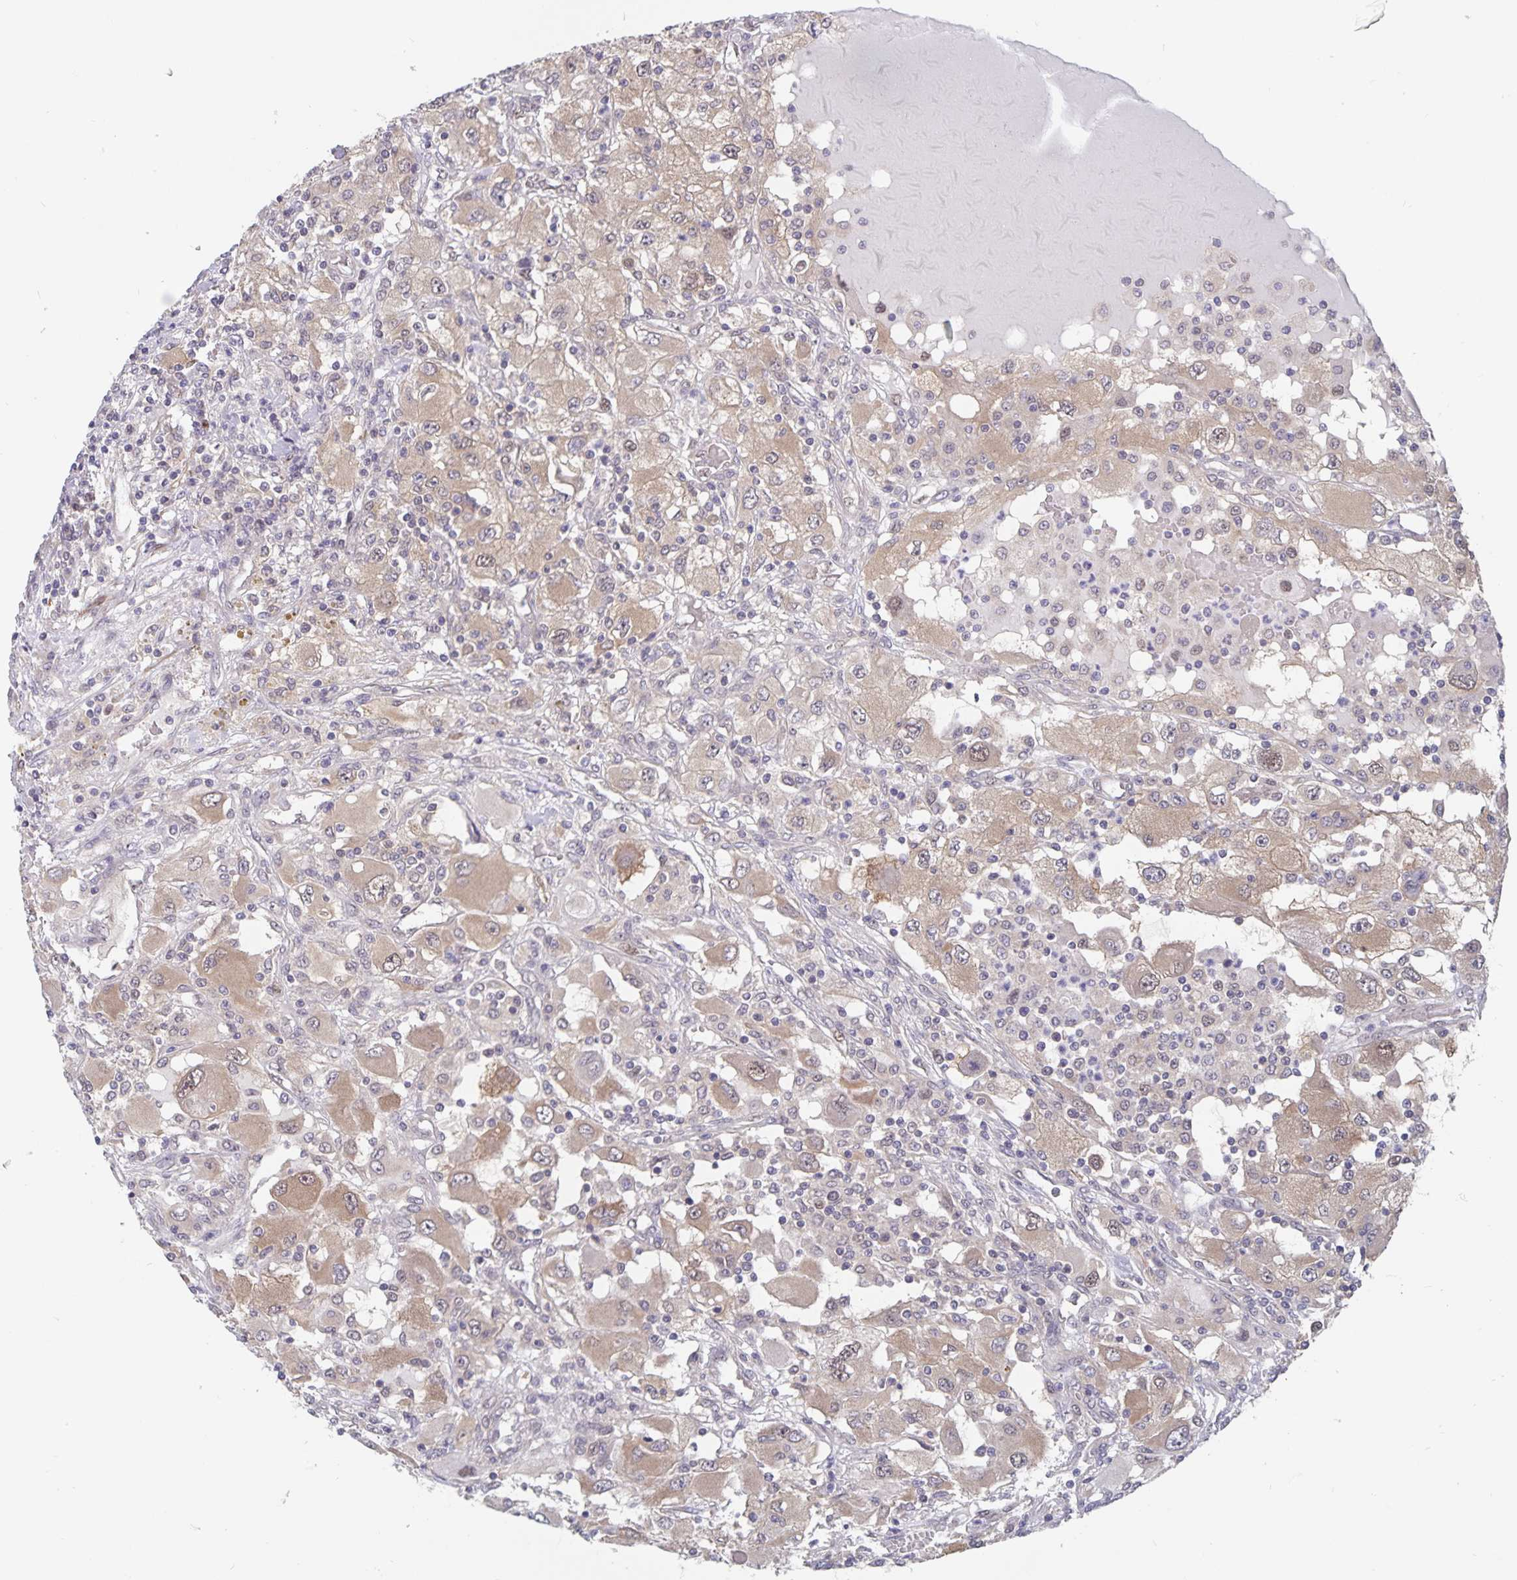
{"staining": {"intensity": "weak", "quantity": ">75%", "location": "cytoplasmic/membranous,nuclear"}, "tissue": "renal cancer", "cell_type": "Tumor cells", "image_type": "cancer", "snomed": [{"axis": "morphology", "description": "Adenocarcinoma, NOS"}, {"axis": "topography", "description": "Kidney"}], "caption": "Immunohistochemical staining of human renal cancer (adenocarcinoma) reveals low levels of weak cytoplasmic/membranous and nuclear protein expression in about >75% of tumor cells.", "gene": "BAG6", "patient": {"sex": "female", "age": 67}}